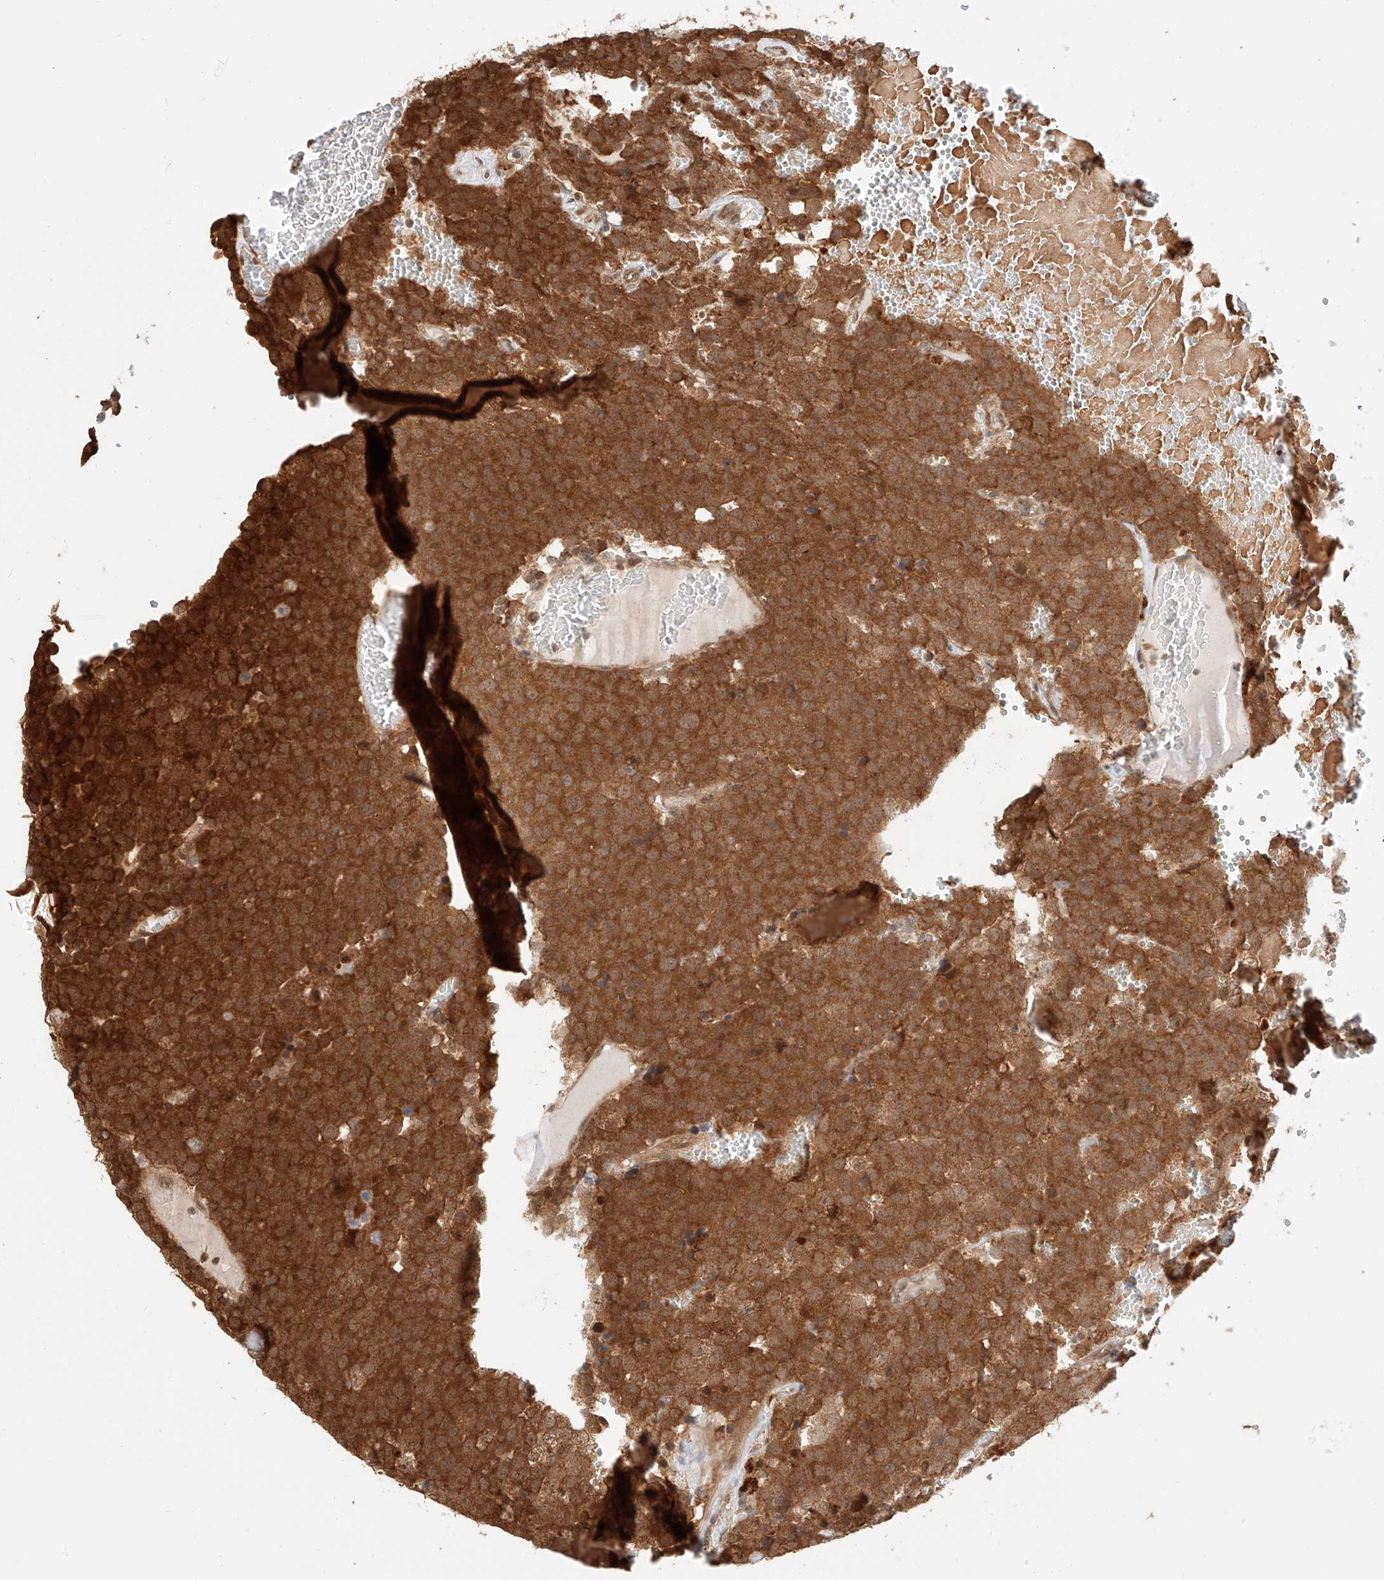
{"staining": {"intensity": "moderate", "quantity": ">75%", "location": "cytoplasmic/membranous"}, "tissue": "testis cancer", "cell_type": "Tumor cells", "image_type": "cancer", "snomed": [{"axis": "morphology", "description": "Seminoma, NOS"}, {"axis": "topography", "description": "Testis"}], "caption": "DAB (3,3'-diaminobenzidine) immunohistochemical staining of human testis cancer displays moderate cytoplasmic/membranous protein positivity in approximately >75% of tumor cells.", "gene": "EIF4H", "patient": {"sex": "male", "age": 71}}